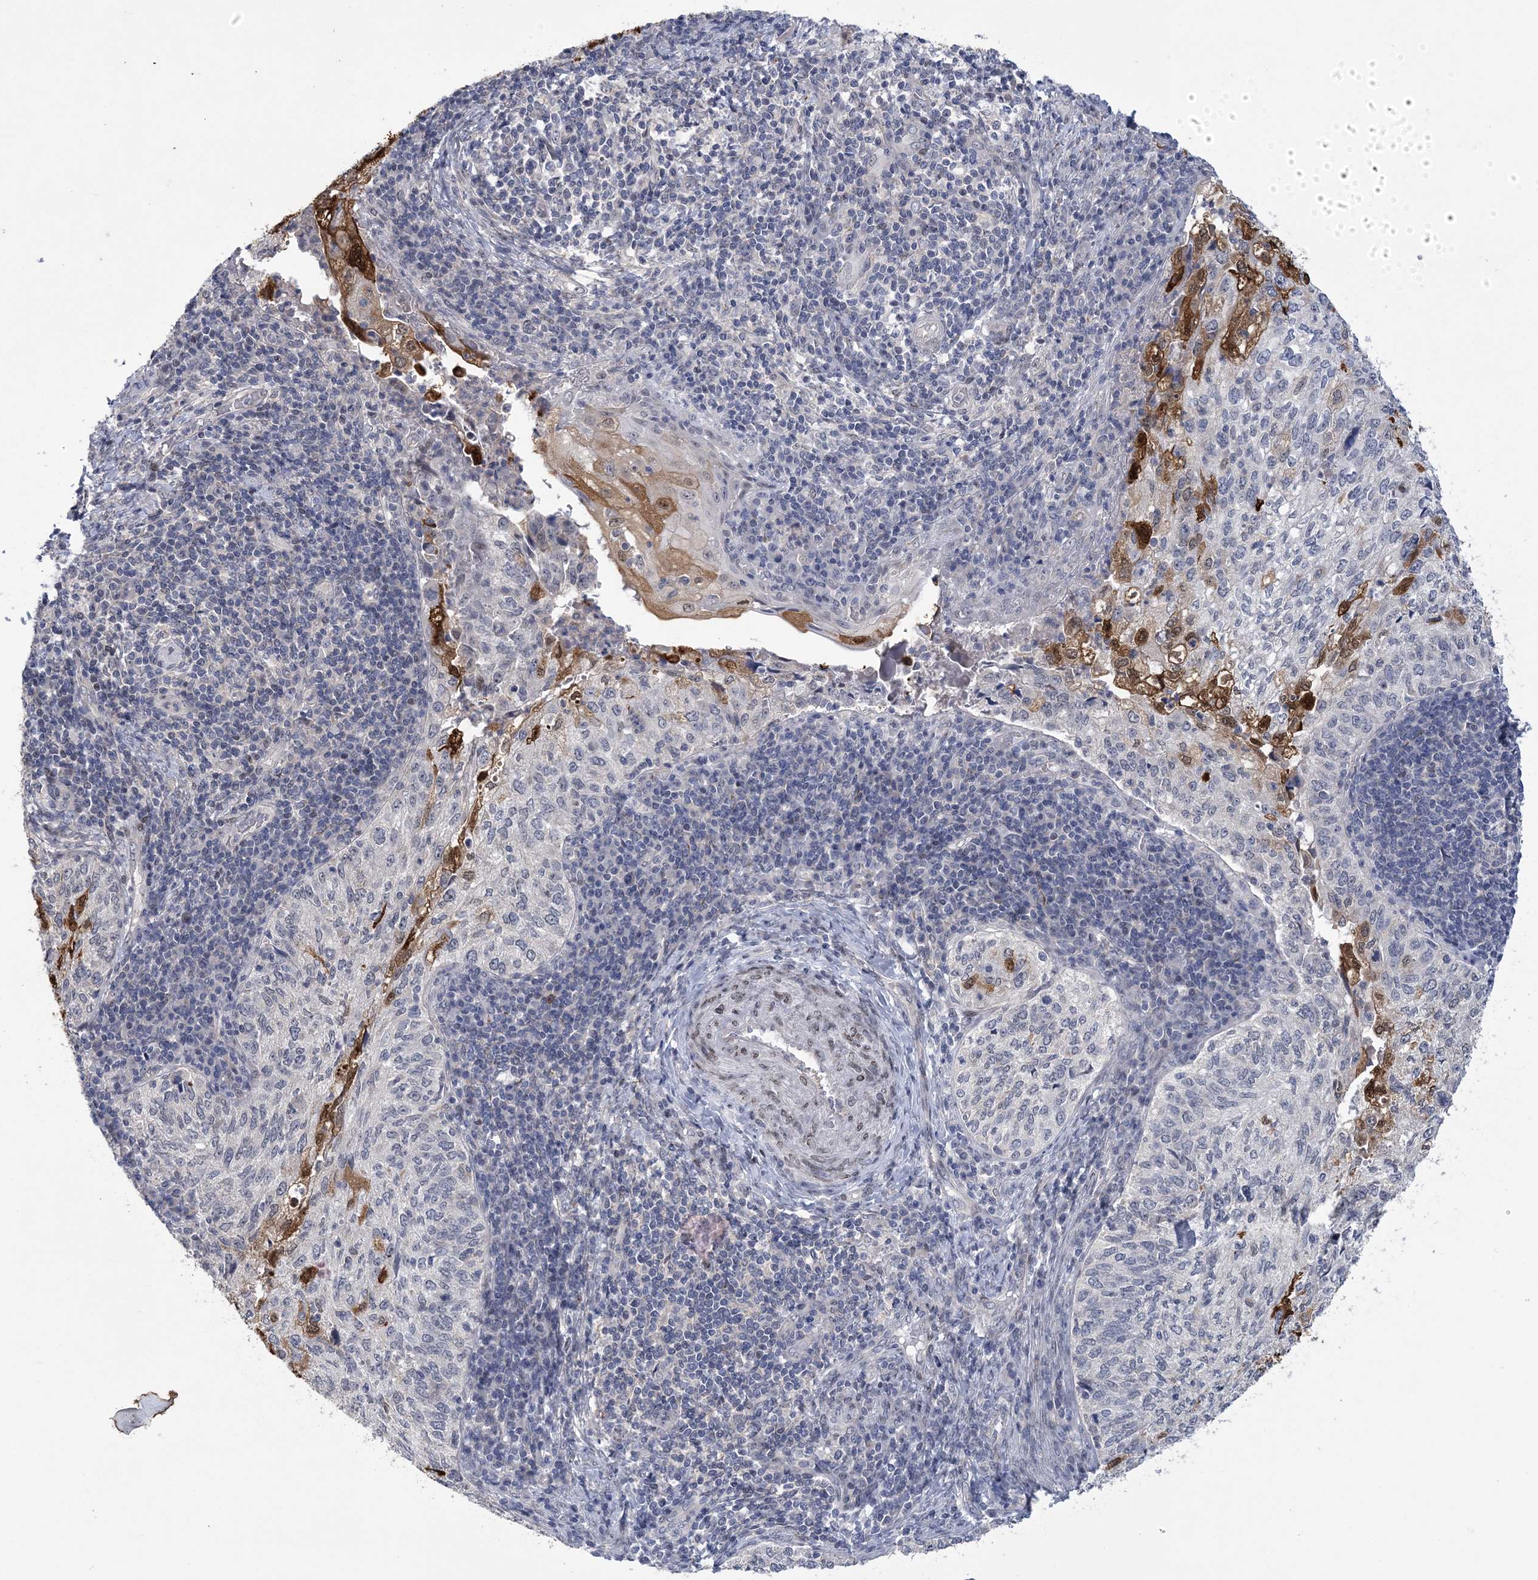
{"staining": {"intensity": "strong", "quantity": "<25%", "location": "cytoplasmic/membranous,nuclear"}, "tissue": "cervical cancer", "cell_type": "Tumor cells", "image_type": "cancer", "snomed": [{"axis": "morphology", "description": "Squamous cell carcinoma, NOS"}, {"axis": "topography", "description": "Cervix"}], "caption": "Immunohistochemistry photomicrograph of cervical cancer (squamous cell carcinoma) stained for a protein (brown), which exhibits medium levels of strong cytoplasmic/membranous and nuclear positivity in approximately <25% of tumor cells.", "gene": "HOMEZ", "patient": {"sex": "female", "age": 30}}